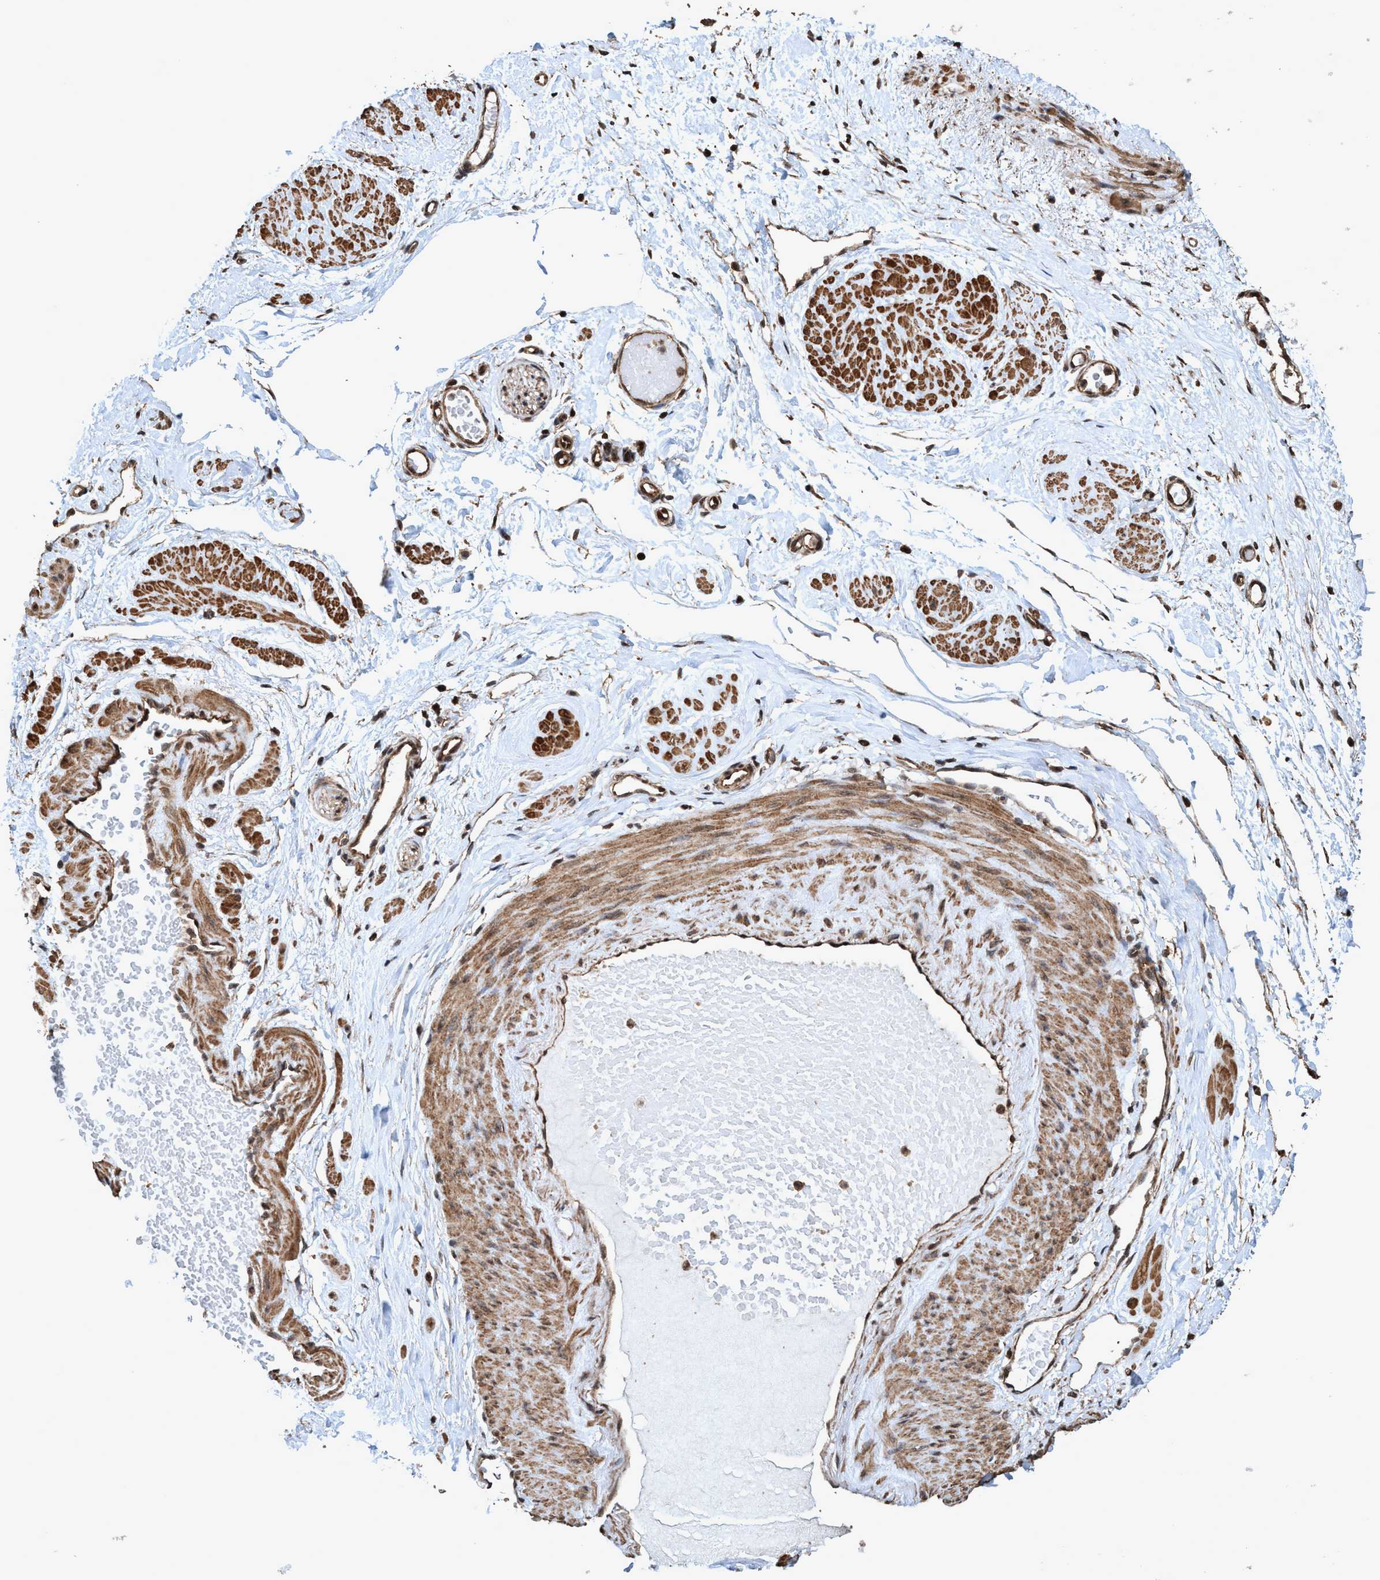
{"staining": {"intensity": "strong", "quantity": ">75%", "location": "cytoplasmic/membranous"}, "tissue": "adipose tissue", "cell_type": "Adipocytes", "image_type": "normal", "snomed": [{"axis": "morphology", "description": "Normal tissue, NOS"}, {"axis": "topography", "description": "Soft tissue"}], "caption": "Protein expression analysis of unremarkable adipose tissue displays strong cytoplasmic/membranous expression in approximately >75% of adipocytes. (DAB (3,3'-diaminobenzidine) IHC, brown staining for protein, blue staining for nuclei).", "gene": "TRPC7", "patient": {"sex": "male", "age": 72}}